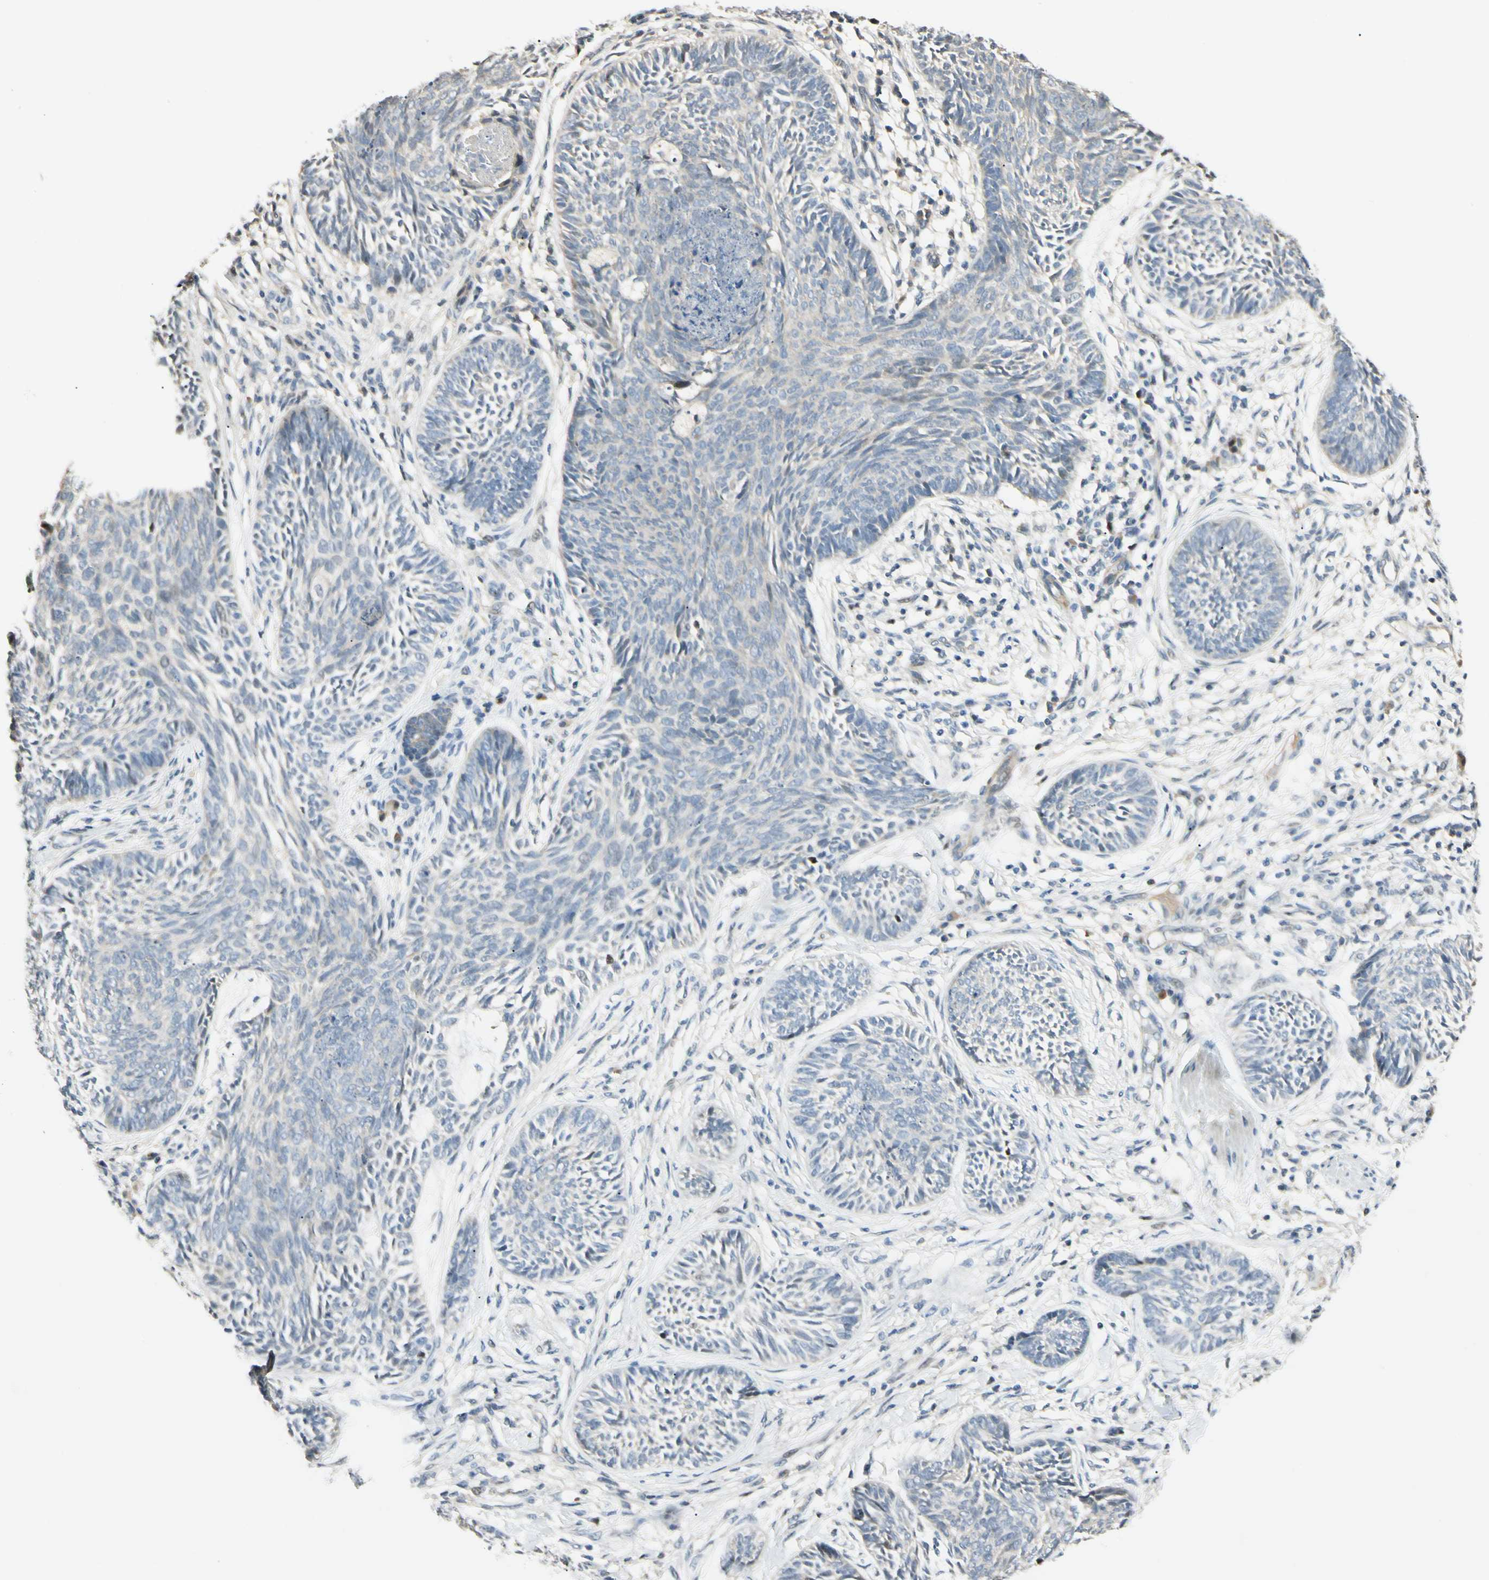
{"staining": {"intensity": "weak", "quantity": "<25%", "location": "cytoplasmic/membranous"}, "tissue": "skin cancer", "cell_type": "Tumor cells", "image_type": "cancer", "snomed": [{"axis": "morphology", "description": "Papilloma, NOS"}, {"axis": "morphology", "description": "Basal cell carcinoma"}, {"axis": "topography", "description": "Skin"}], "caption": "Immunohistochemistry (IHC) of skin basal cell carcinoma demonstrates no staining in tumor cells.", "gene": "P3H2", "patient": {"sex": "male", "age": 87}}